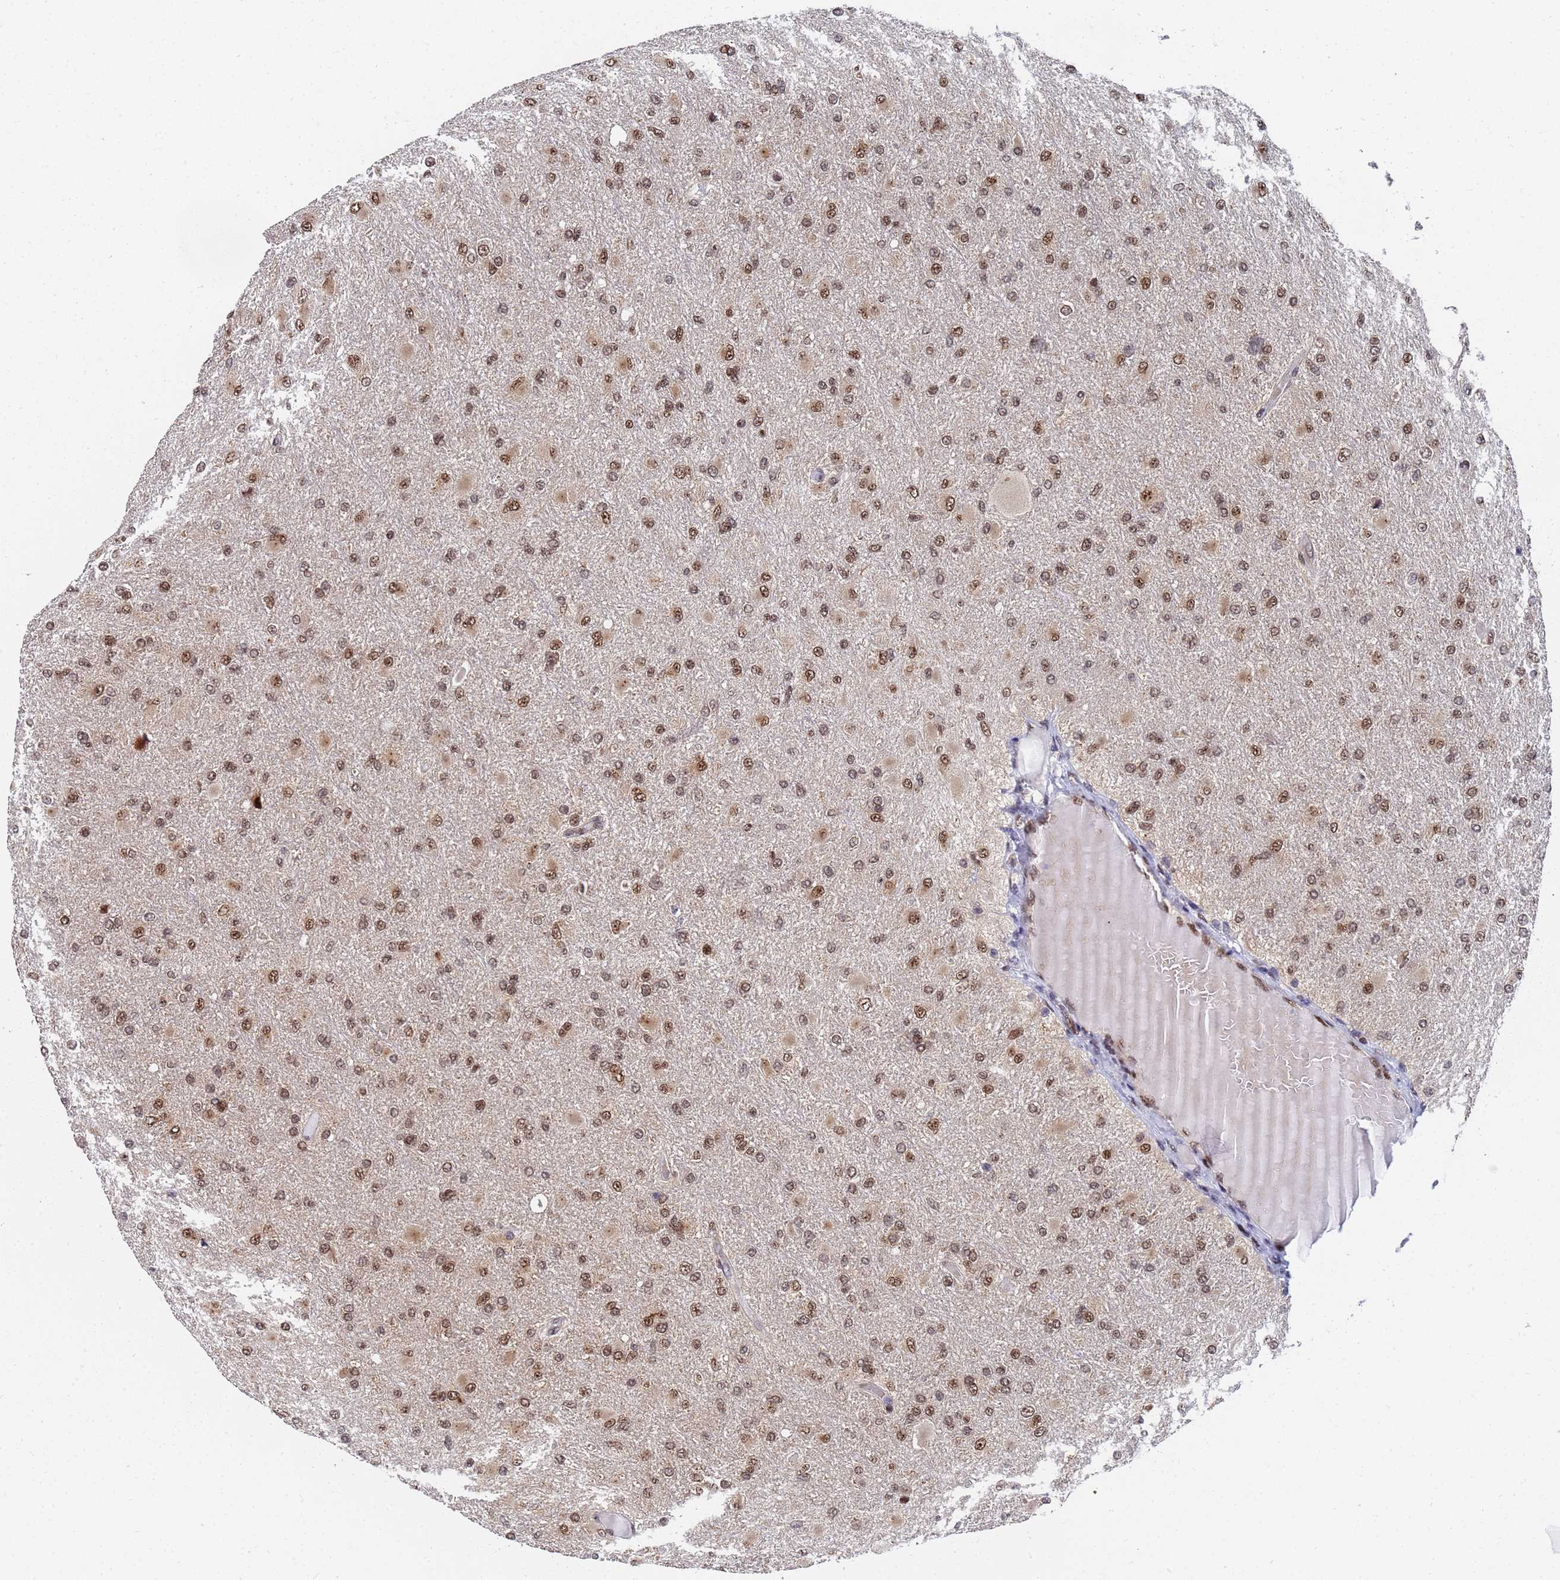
{"staining": {"intensity": "moderate", "quantity": ">75%", "location": "nuclear"}, "tissue": "glioma", "cell_type": "Tumor cells", "image_type": "cancer", "snomed": [{"axis": "morphology", "description": "Glioma, malignant, High grade"}, {"axis": "topography", "description": "Cerebral cortex"}], "caption": "Immunohistochemical staining of glioma shows medium levels of moderate nuclear positivity in approximately >75% of tumor cells. Nuclei are stained in blue.", "gene": "AP5Z1", "patient": {"sex": "female", "age": 36}}